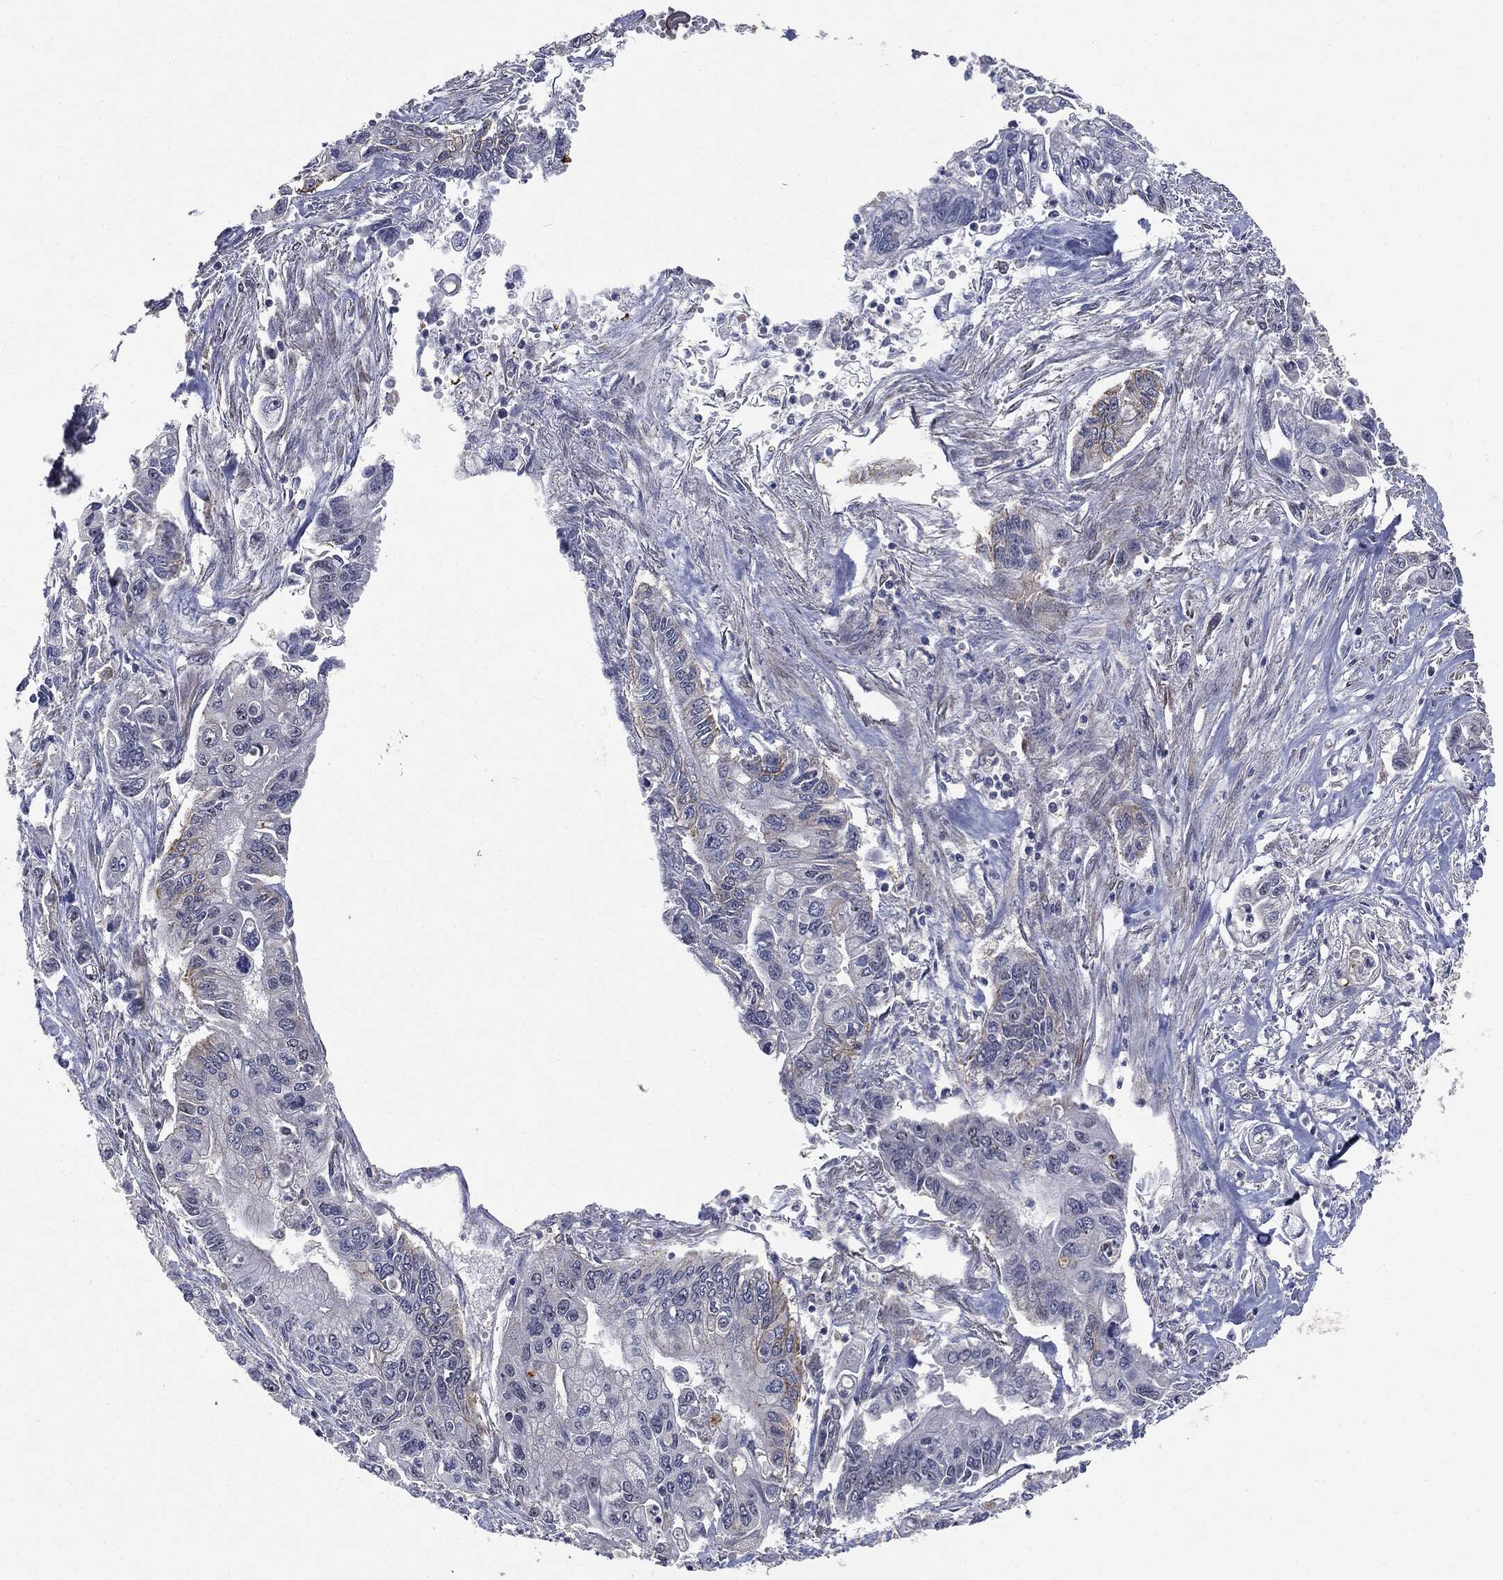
{"staining": {"intensity": "negative", "quantity": "none", "location": "none"}, "tissue": "pancreatic cancer", "cell_type": "Tumor cells", "image_type": "cancer", "snomed": [{"axis": "morphology", "description": "Adenocarcinoma, NOS"}, {"axis": "topography", "description": "Pancreas"}], "caption": "The immunohistochemistry (IHC) histopathology image has no significant positivity in tumor cells of pancreatic cancer tissue.", "gene": "TRMT1L", "patient": {"sex": "male", "age": 62}}